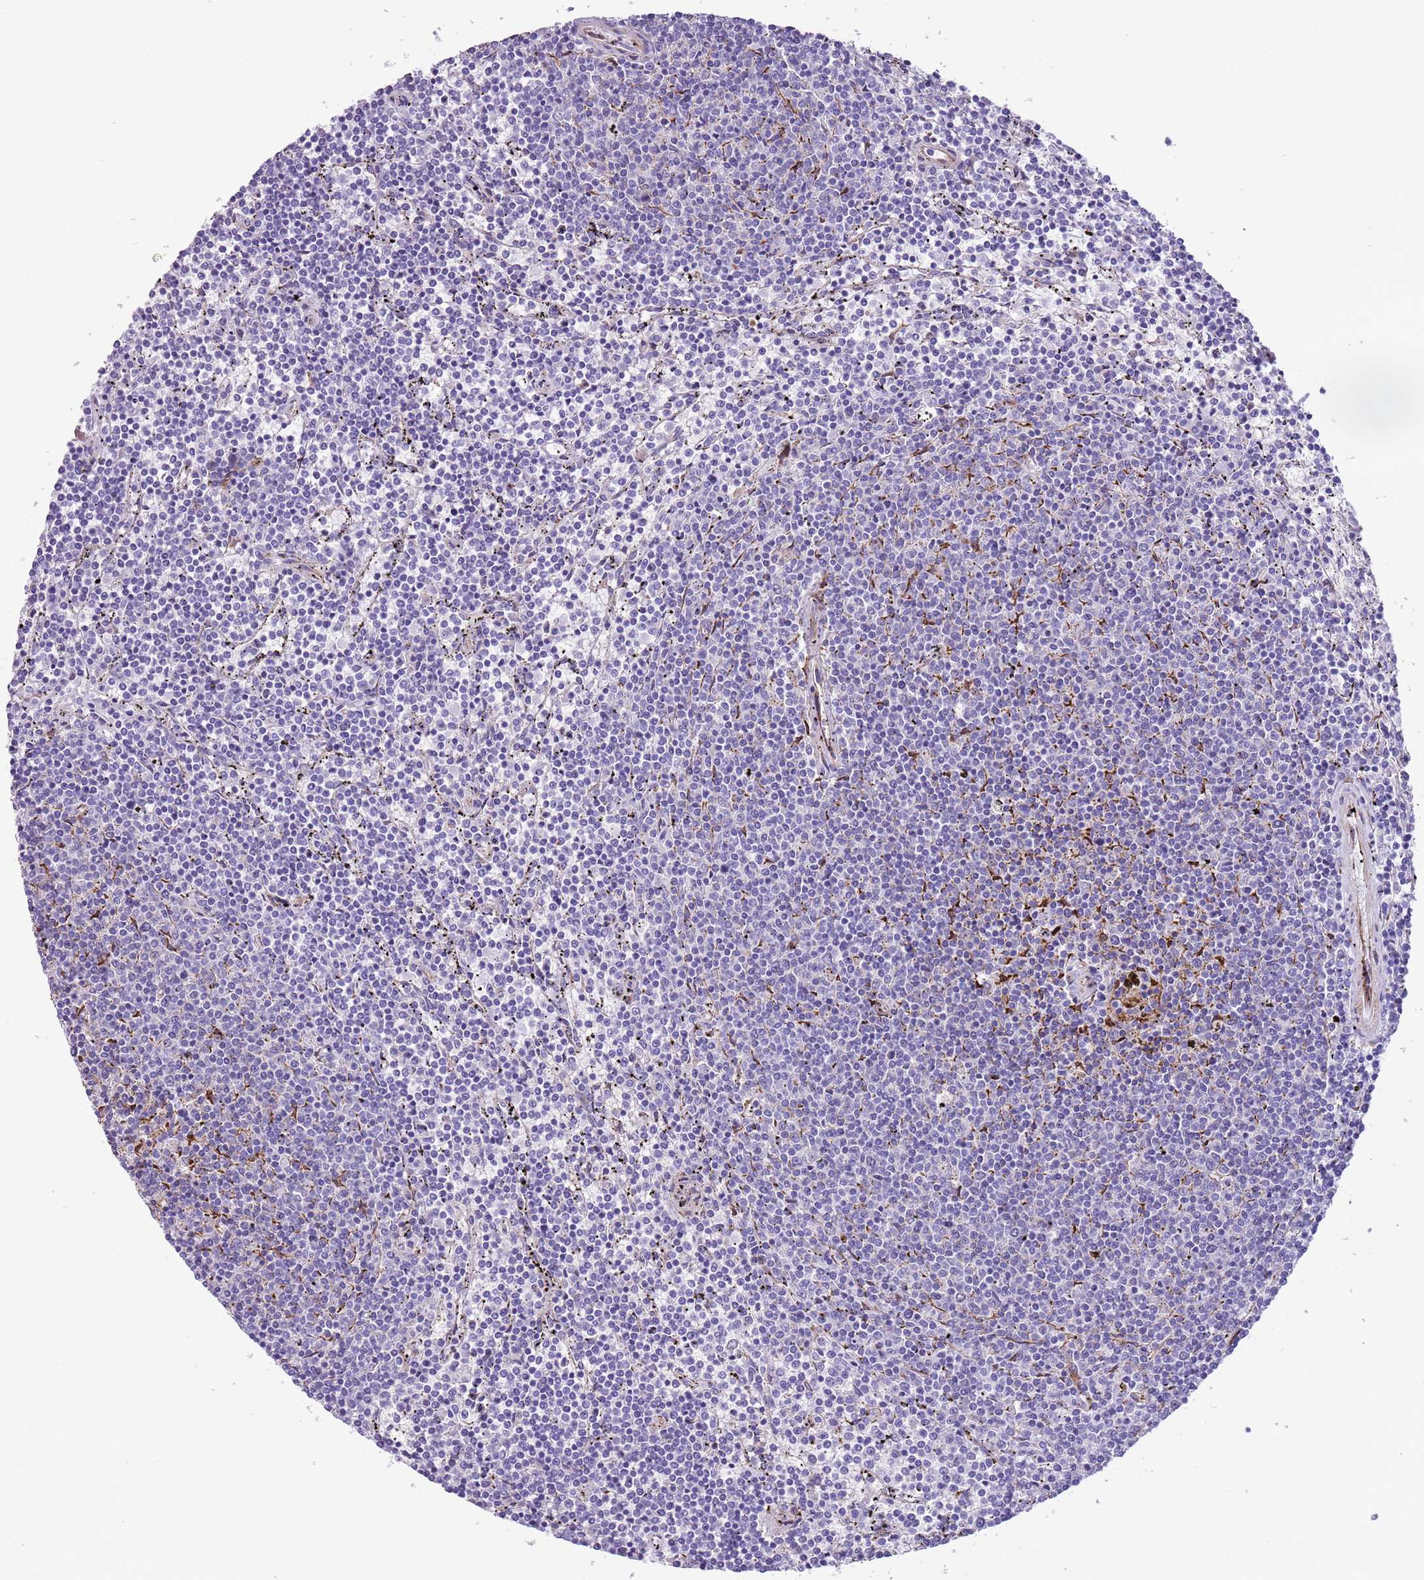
{"staining": {"intensity": "negative", "quantity": "none", "location": "none"}, "tissue": "lymphoma", "cell_type": "Tumor cells", "image_type": "cancer", "snomed": [{"axis": "morphology", "description": "Malignant lymphoma, non-Hodgkin's type, Low grade"}, {"axis": "topography", "description": "Spleen"}], "caption": "High power microscopy image of an immunohistochemistry image of lymphoma, revealing no significant expression in tumor cells.", "gene": "MRPL32", "patient": {"sex": "female", "age": 50}}